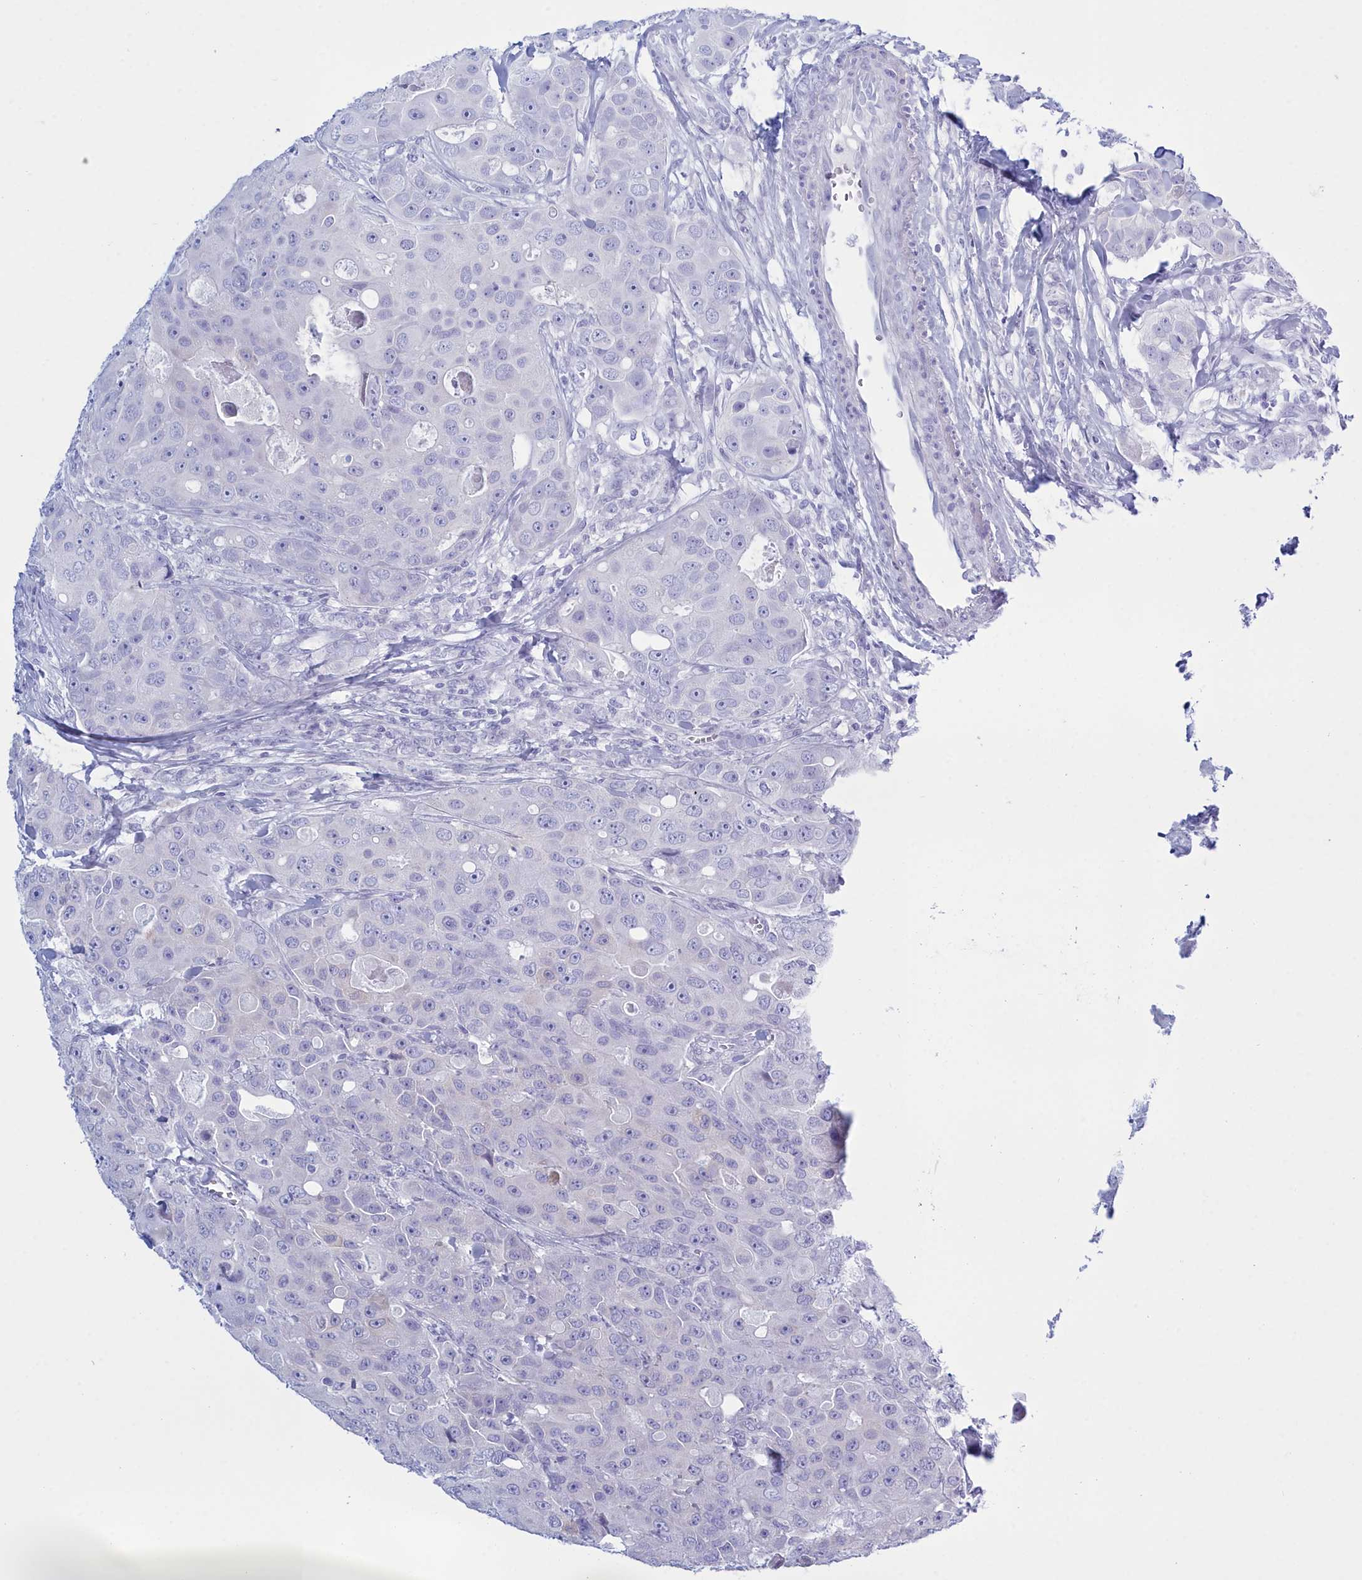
{"staining": {"intensity": "negative", "quantity": "none", "location": "none"}, "tissue": "breast cancer", "cell_type": "Tumor cells", "image_type": "cancer", "snomed": [{"axis": "morphology", "description": "Duct carcinoma"}, {"axis": "topography", "description": "Breast"}], "caption": "This is a micrograph of immunohistochemistry (IHC) staining of invasive ductal carcinoma (breast), which shows no positivity in tumor cells.", "gene": "TMEM97", "patient": {"sex": "female", "age": 43}}